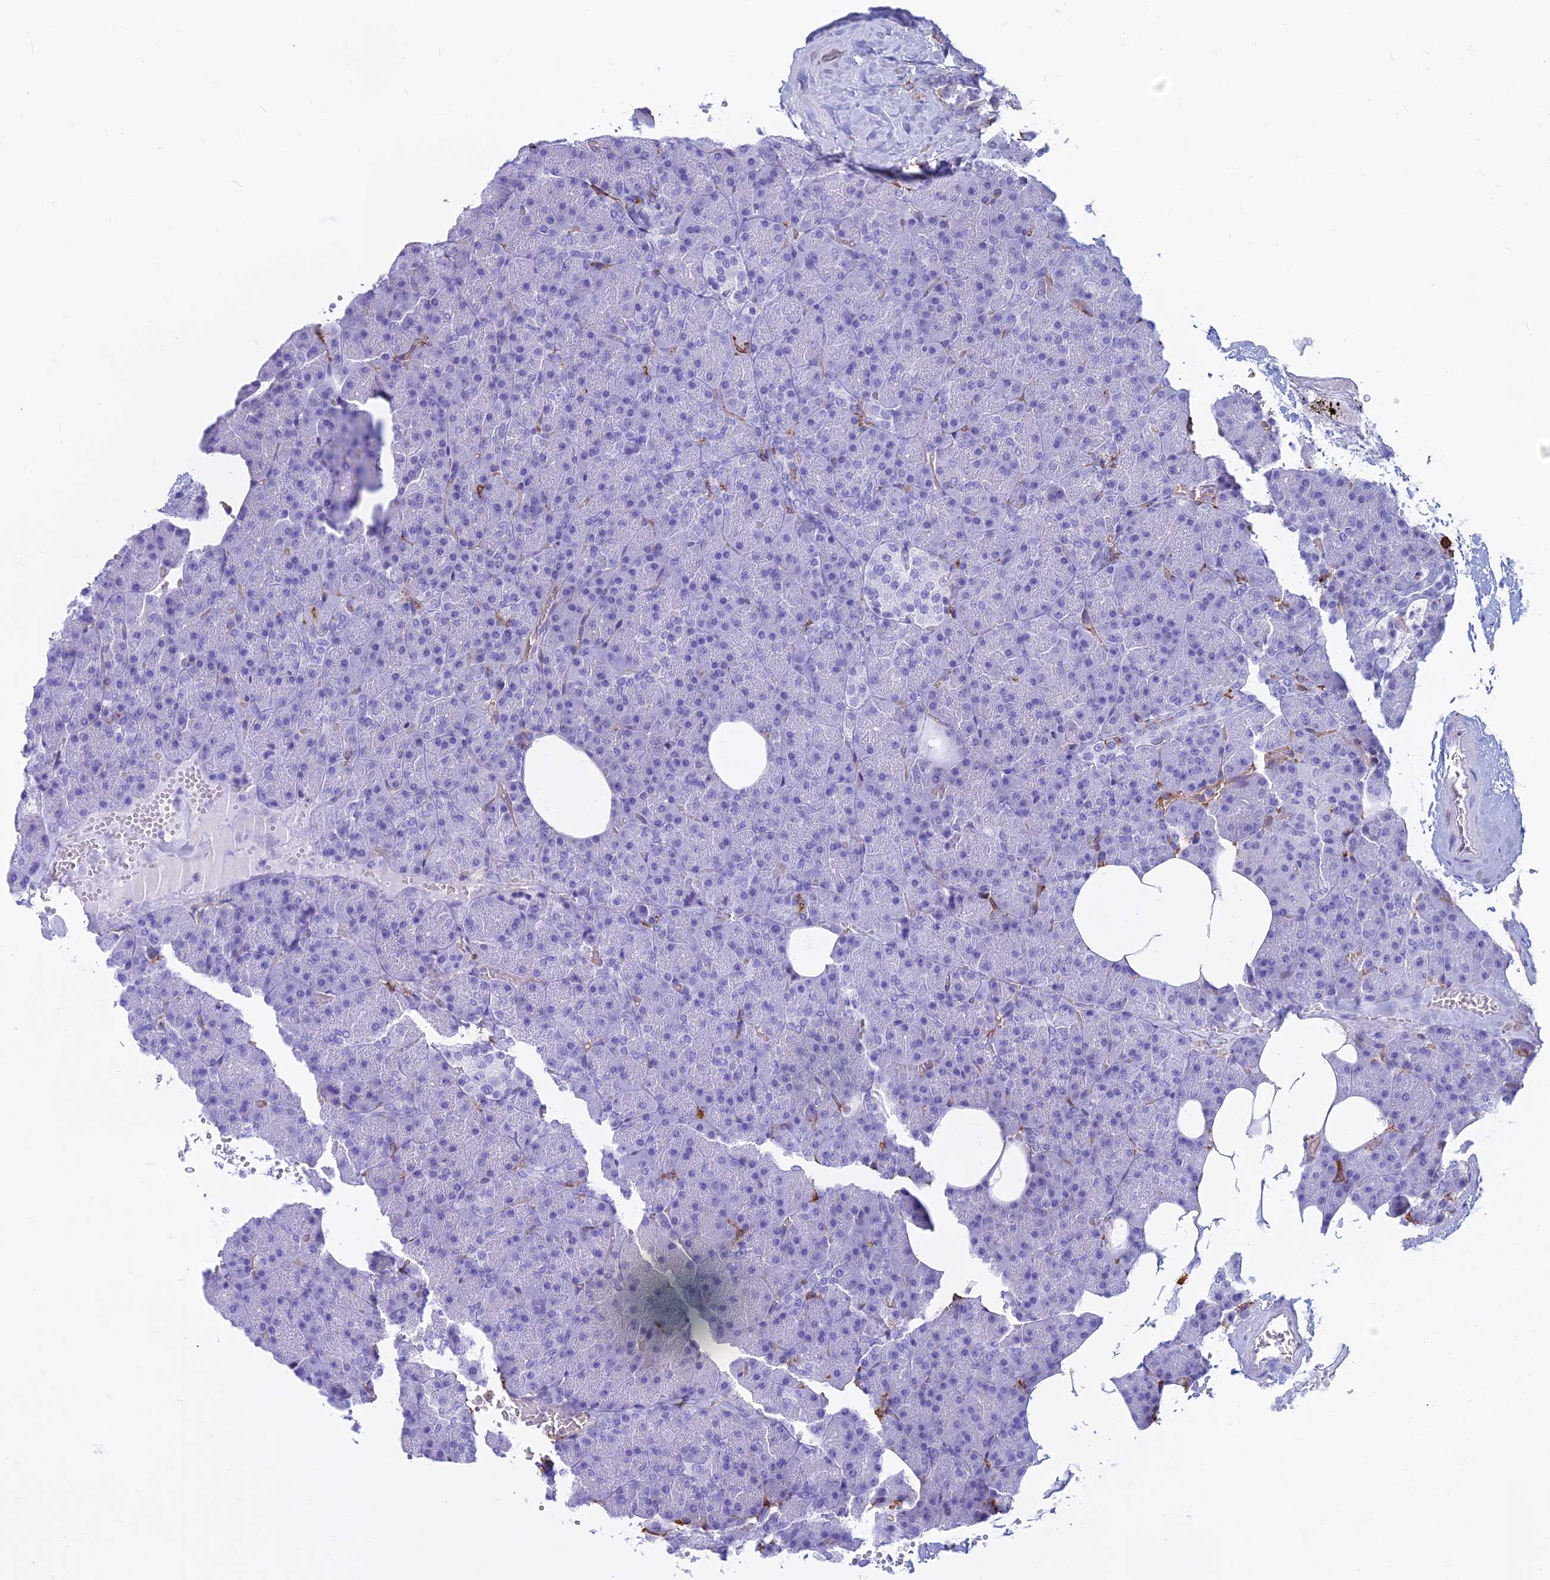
{"staining": {"intensity": "negative", "quantity": "none", "location": "none"}, "tissue": "pancreas", "cell_type": "Exocrine glandular cells", "image_type": "normal", "snomed": [{"axis": "morphology", "description": "Normal tissue, NOS"}, {"axis": "morphology", "description": "Carcinoid, malignant, NOS"}, {"axis": "topography", "description": "Pancreas"}], "caption": "IHC photomicrograph of benign human pancreas stained for a protein (brown), which exhibits no positivity in exocrine glandular cells. (DAB immunohistochemistry visualized using brightfield microscopy, high magnification).", "gene": "HLA", "patient": {"sex": "female", "age": 35}}